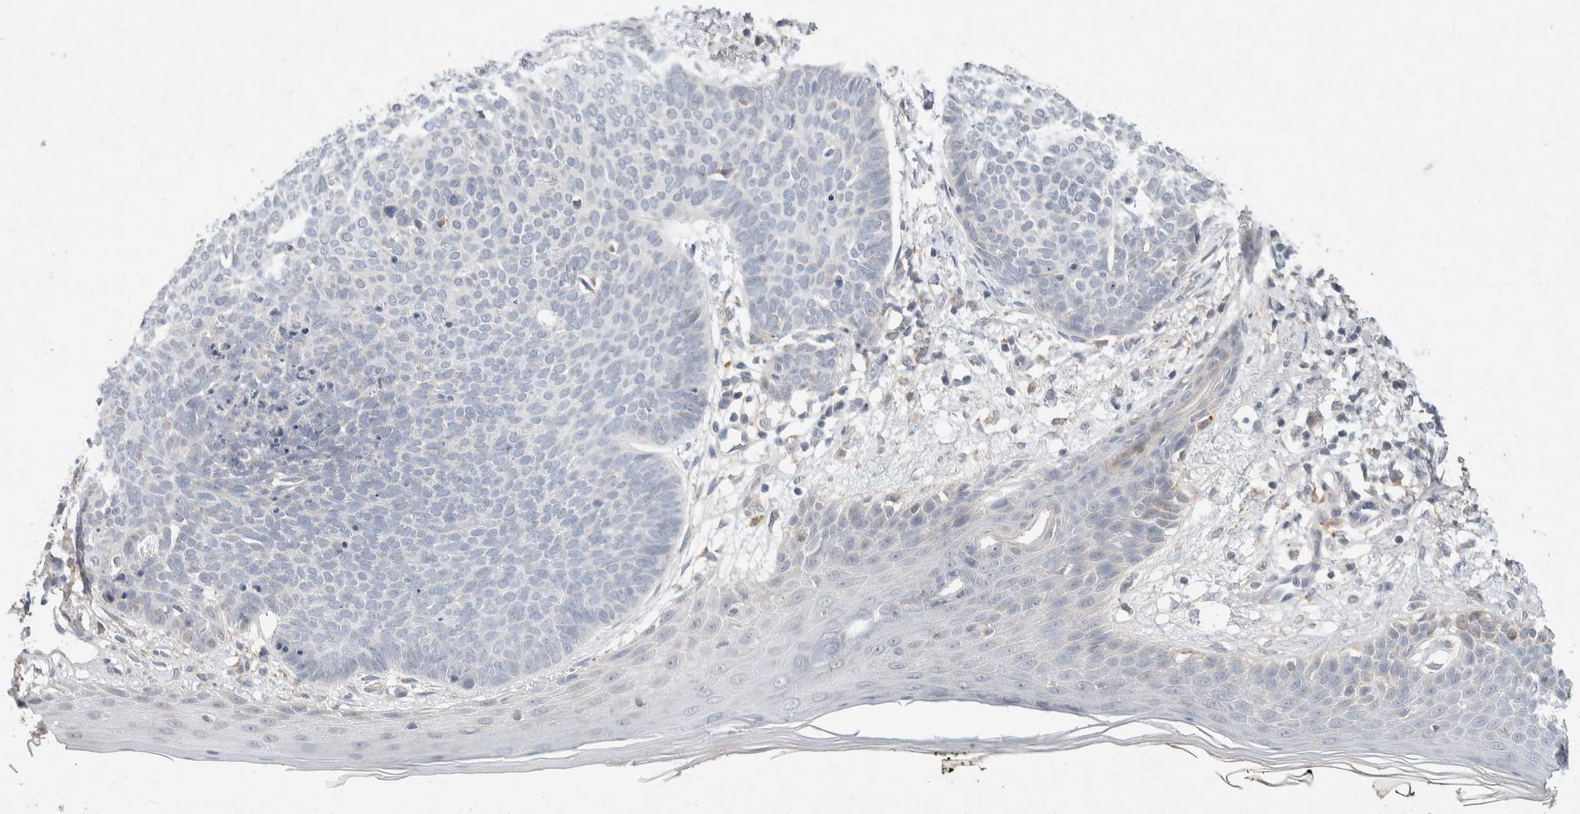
{"staining": {"intensity": "negative", "quantity": "none", "location": "none"}, "tissue": "skin cancer", "cell_type": "Tumor cells", "image_type": "cancer", "snomed": [{"axis": "morphology", "description": "Normal tissue, NOS"}, {"axis": "morphology", "description": "Basal cell carcinoma"}, {"axis": "topography", "description": "Skin"}], "caption": "DAB (3,3'-diaminobenzidine) immunohistochemical staining of human skin cancer demonstrates no significant positivity in tumor cells.", "gene": "CMTM4", "patient": {"sex": "male", "age": 50}}